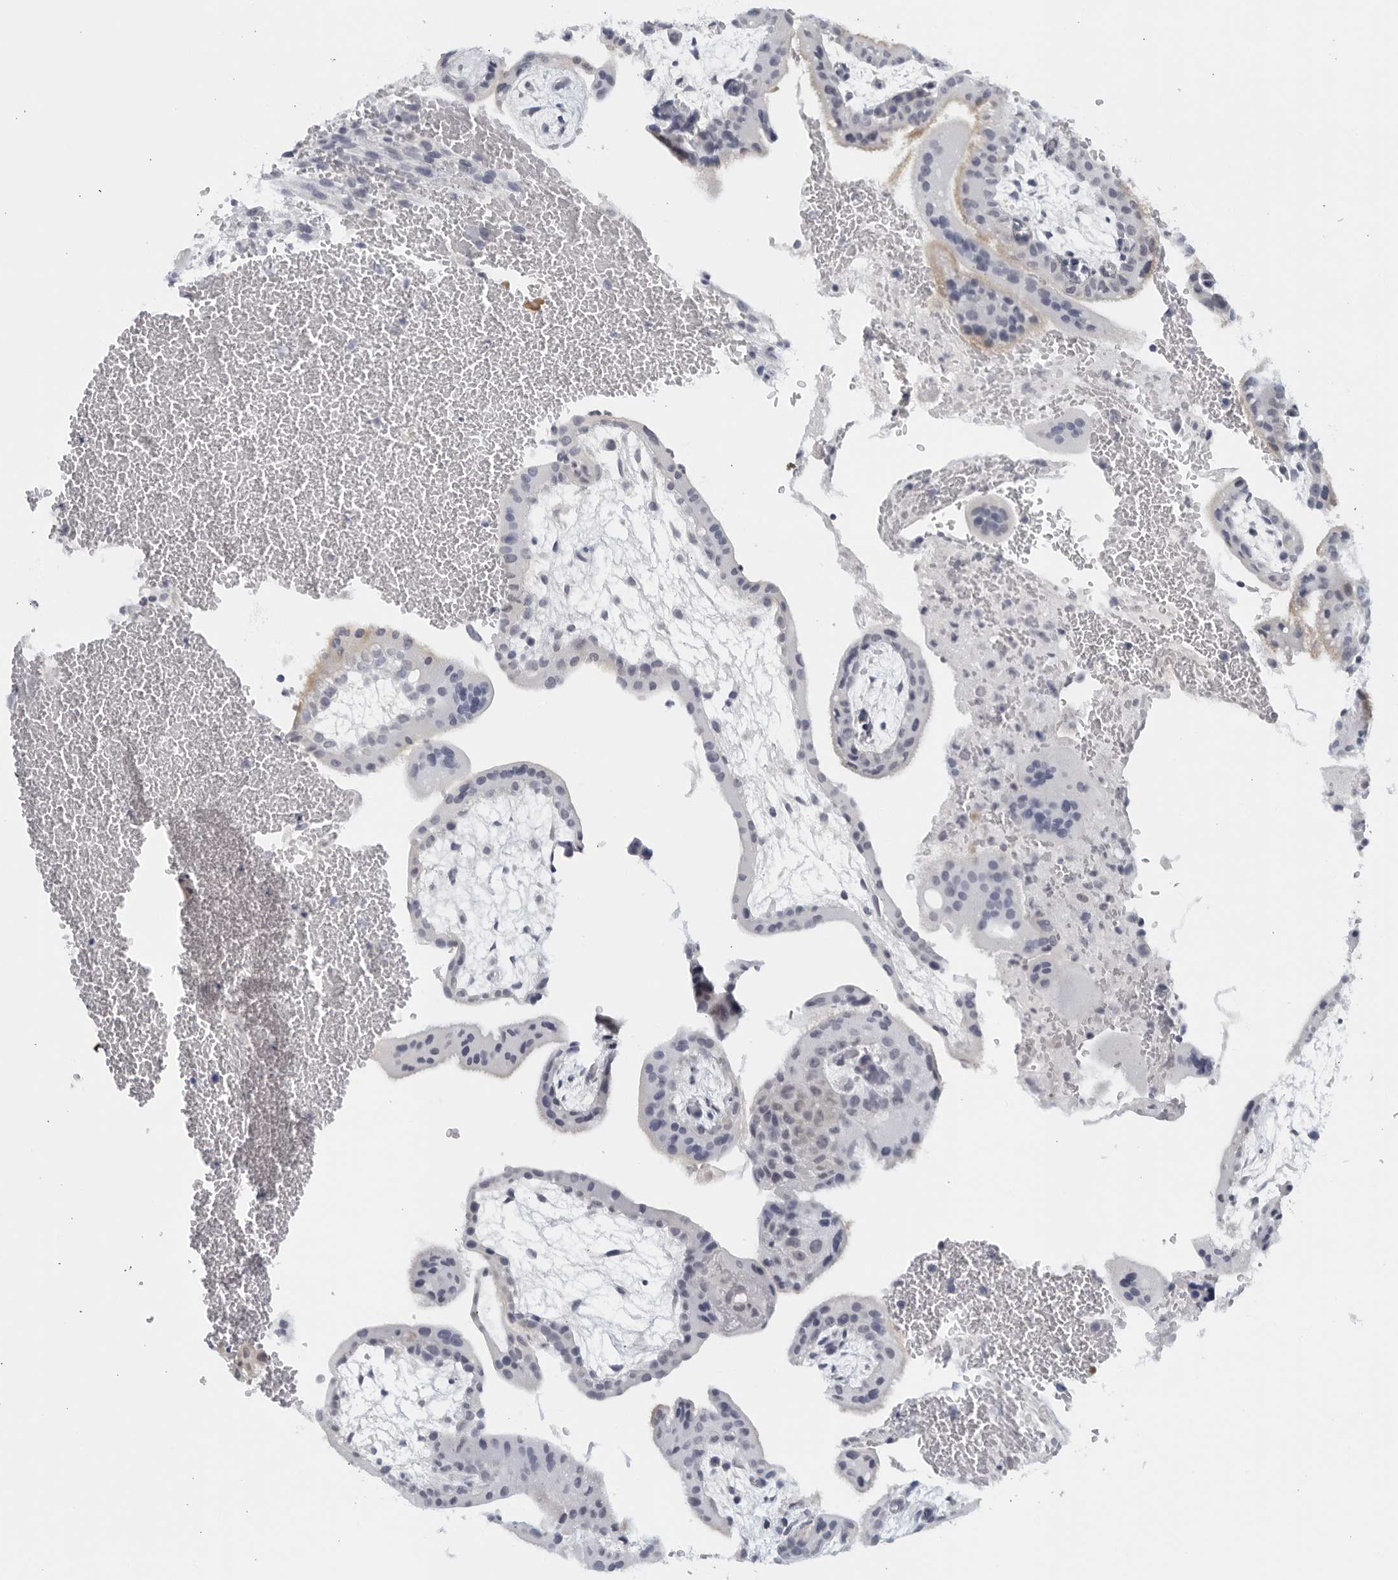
{"staining": {"intensity": "negative", "quantity": "none", "location": "none"}, "tissue": "placenta", "cell_type": "Decidual cells", "image_type": "normal", "snomed": [{"axis": "morphology", "description": "Normal tissue, NOS"}, {"axis": "topography", "description": "Placenta"}], "caption": "Immunohistochemistry (IHC) micrograph of benign placenta: placenta stained with DAB (3,3'-diaminobenzidine) demonstrates no significant protein expression in decidual cells. (DAB (3,3'-diaminobenzidine) immunohistochemistry (IHC) visualized using brightfield microscopy, high magnification).", "gene": "MATN1", "patient": {"sex": "female", "age": 35}}